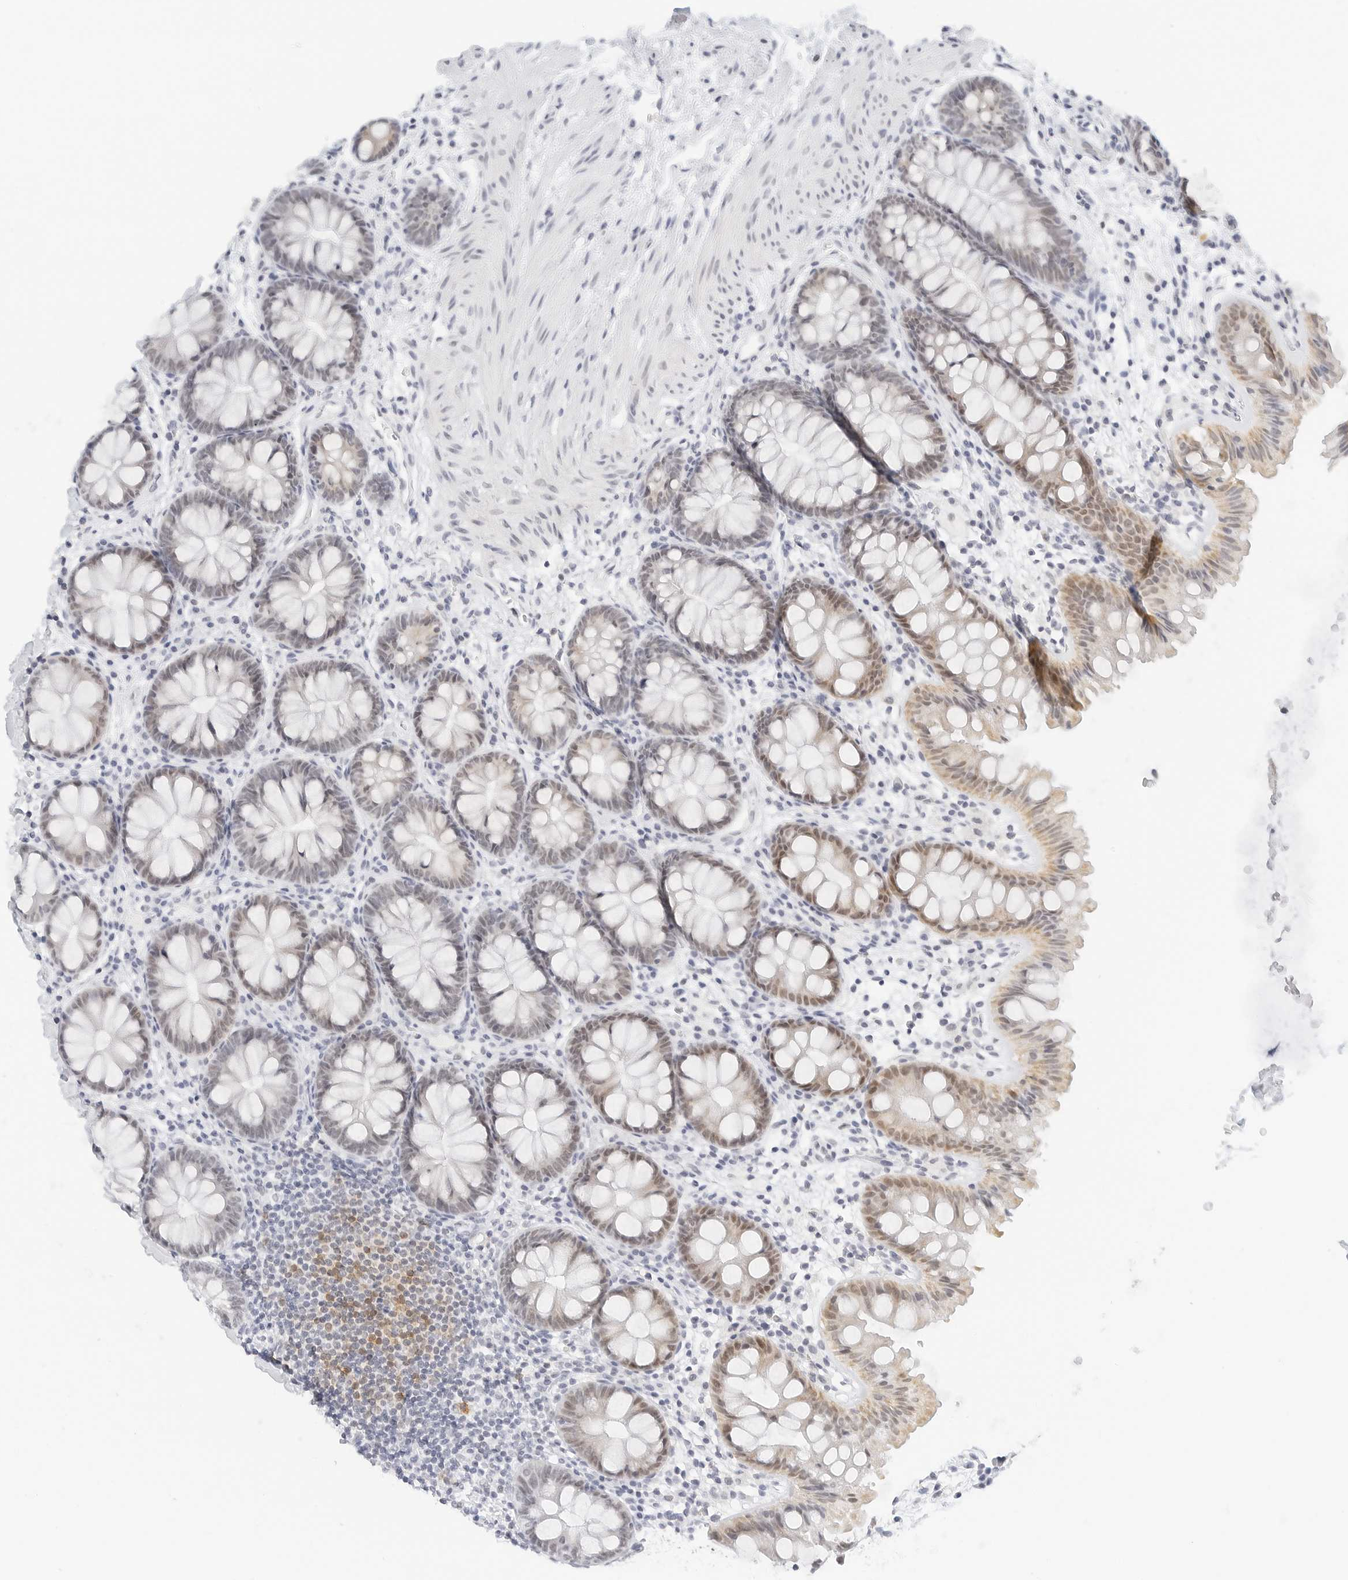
{"staining": {"intensity": "negative", "quantity": "none", "location": "none"}, "tissue": "colon", "cell_type": "Endothelial cells", "image_type": "normal", "snomed": [{"axis": "morphology", "description": "Normal tissue, NOS"}, {"axis": "topography", "description": "Colon"}], "caption": "Immunohistochemistry (IHC) histopathology image of unremarkable colon: human colon stained with DAB shows no significant protein expression in endothelial cells. (DAB IHC visualized using brightfield microscopy, high magnification).", "gene": "CD22", "patient": {"sex": "female", "age": 62}}